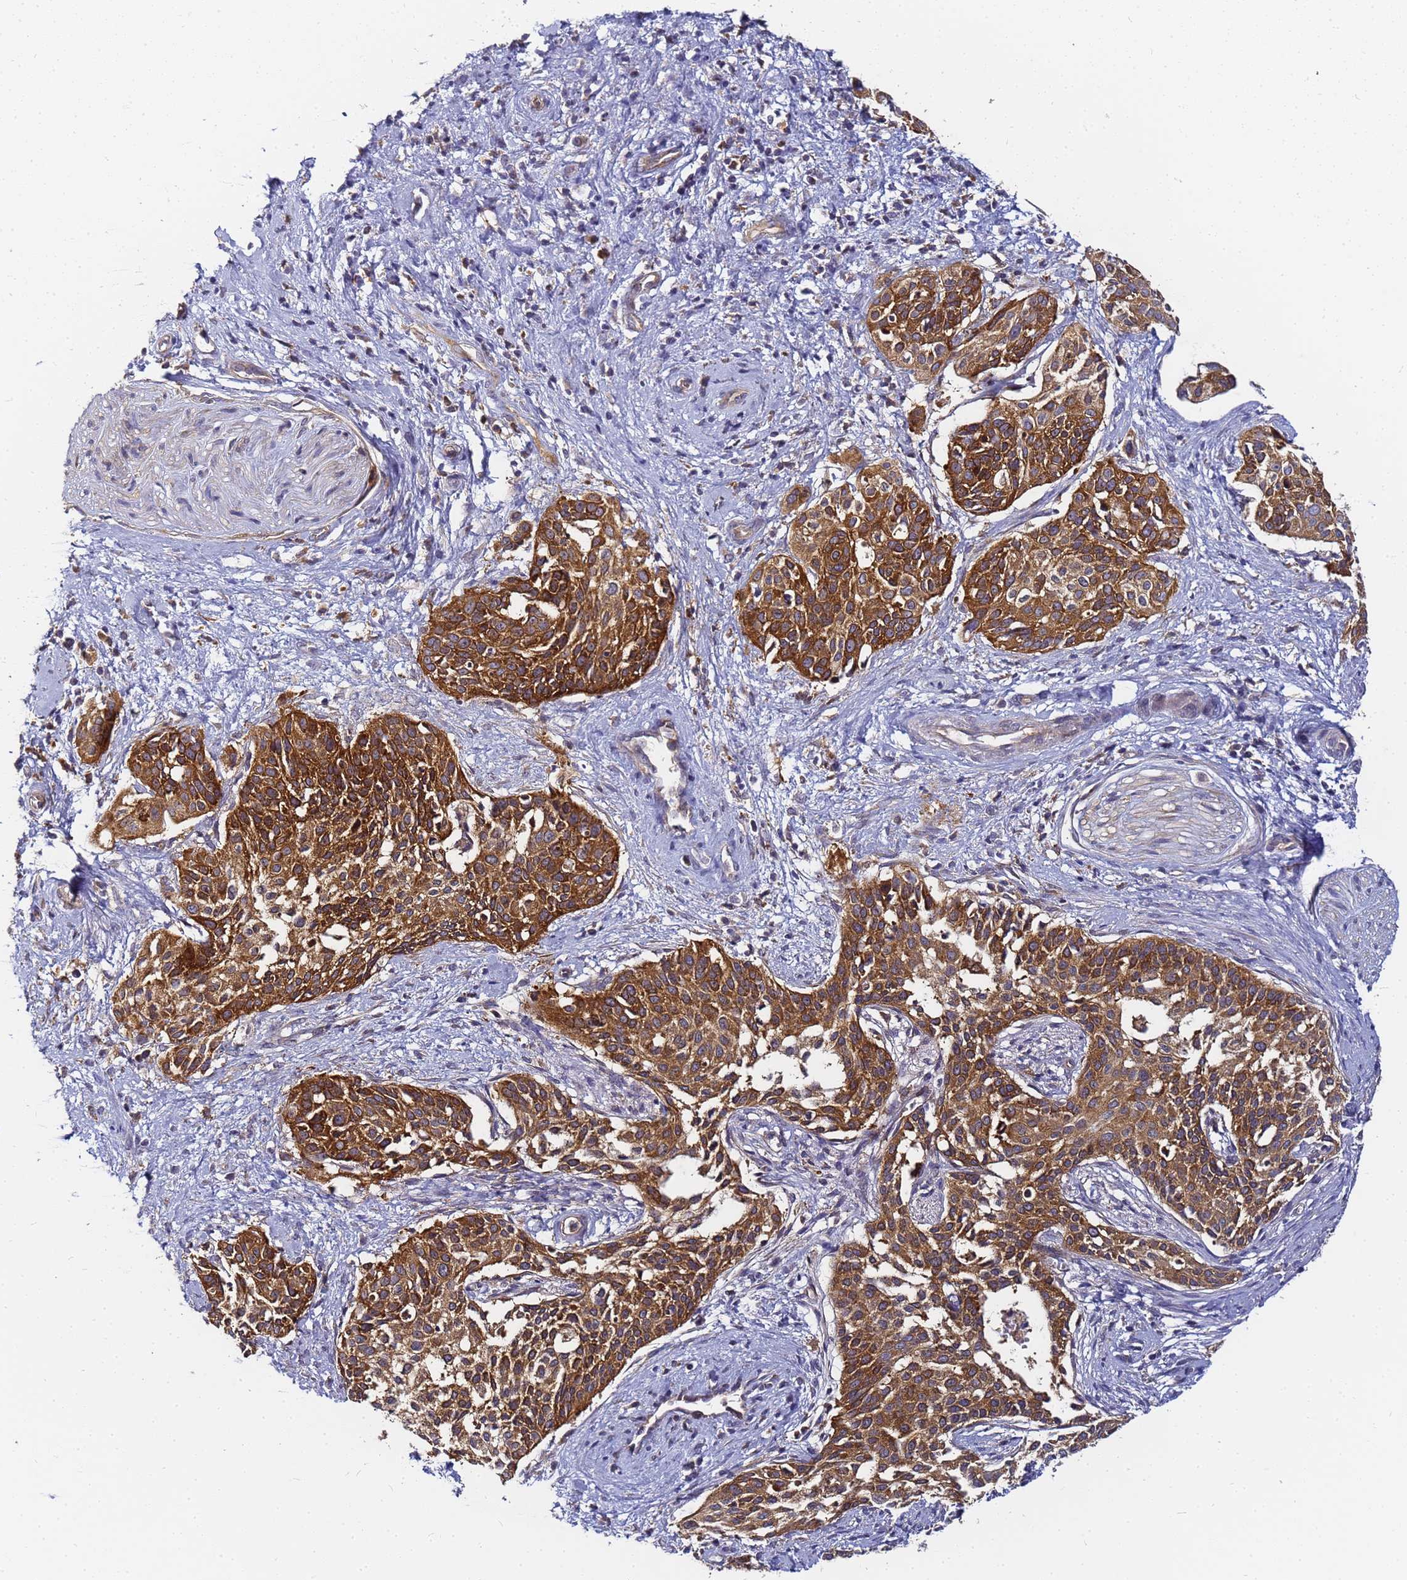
{"staining": {"intensity": "strong", "quantity": ">75%", "location": "cytoplasmic/membranous"}, "tissue": "cervical cancer", "cell_type": "Tumor cells", "image_type": "cancer", "snomed": [{"axis": "morphology", "description": "Squamous cell carcinoma, NOS"}, {"axis": "topography", "description": "Cervix"}], "caption": "Squamous cell carcinoma (cervical) stained with DAB IHC shows high levels of strong cytoplasmic/membranous positivity in approximately >75% of tumor cells.", "gene": "CHM", "patient": {"sex": "female", "age": 44}}